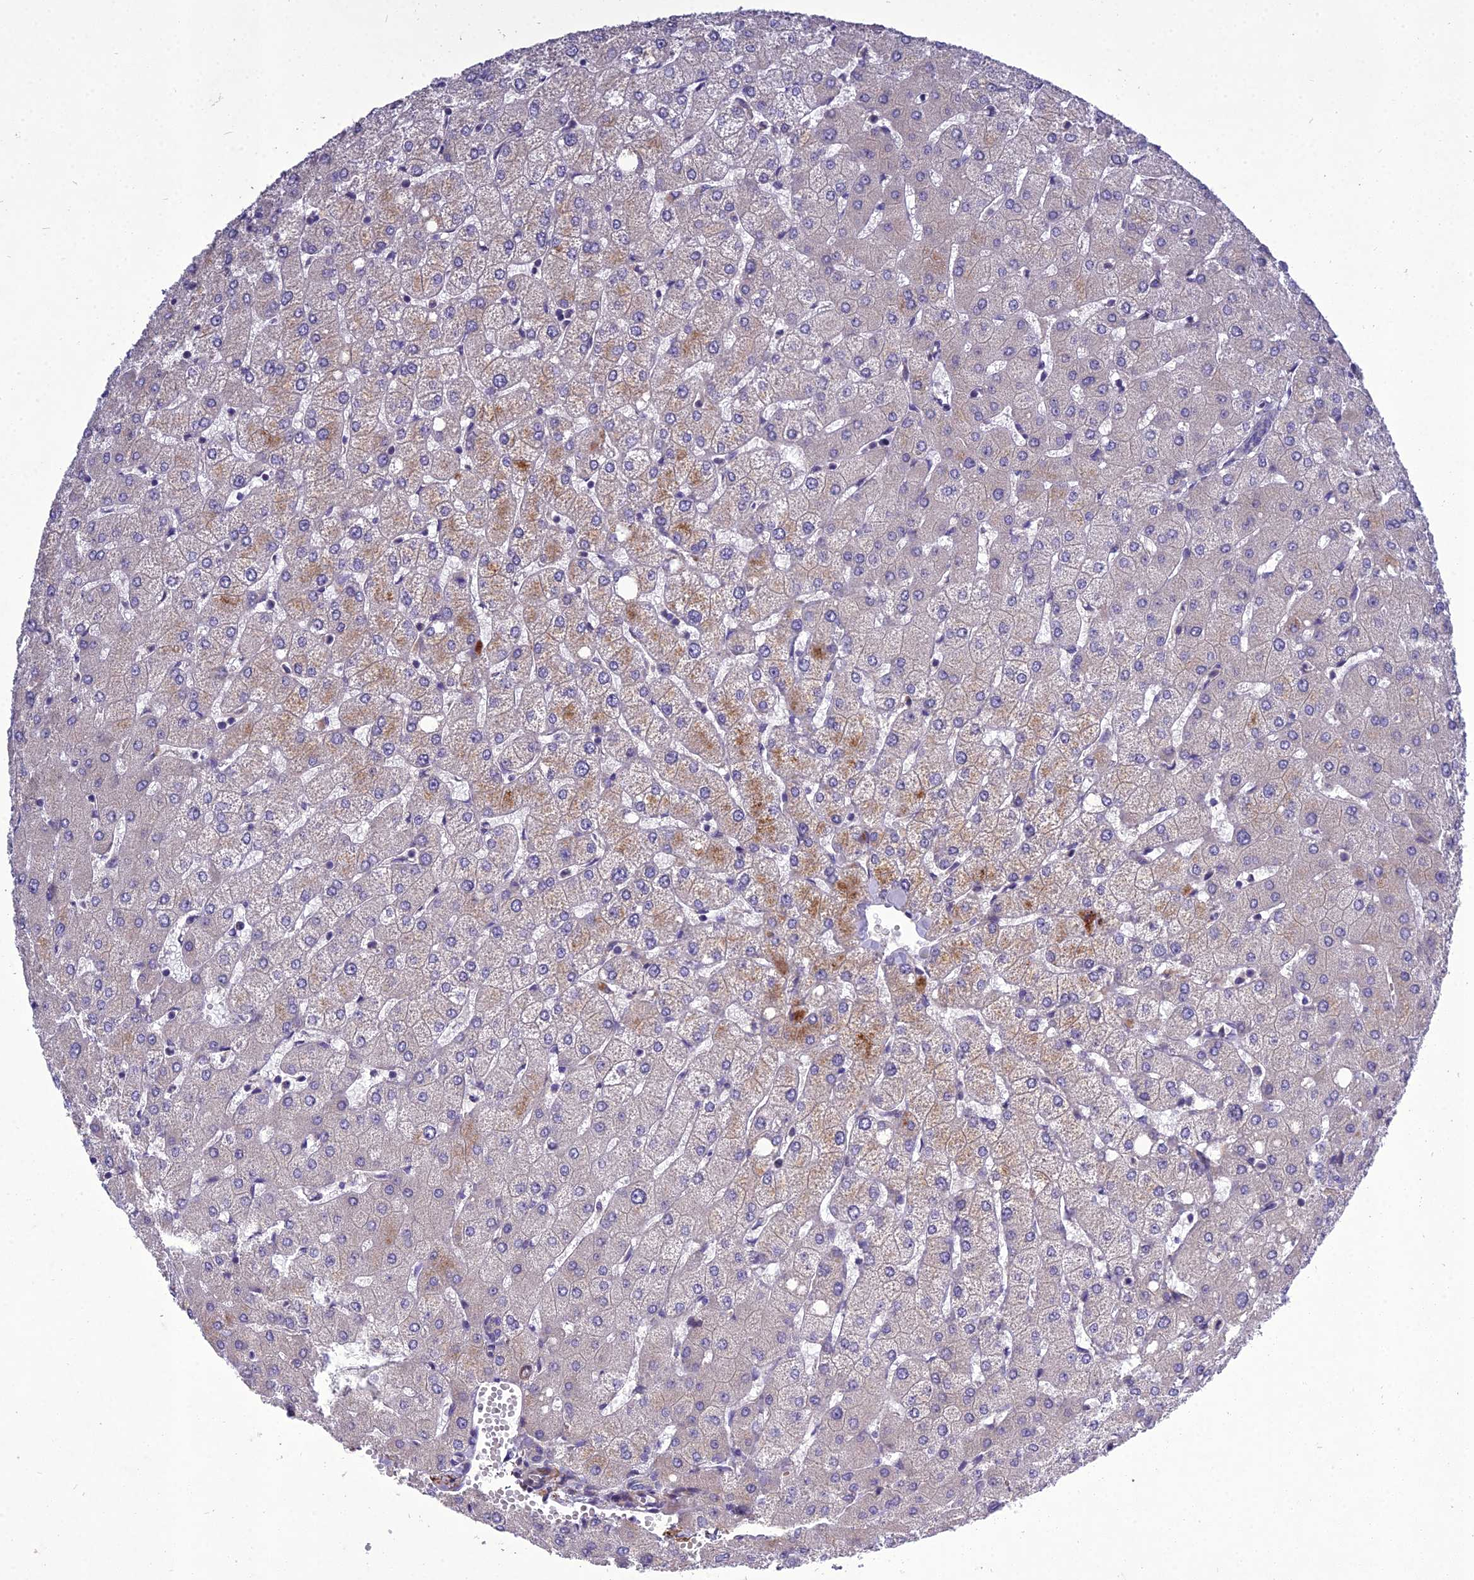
{"staining": {"intensity": "negative", "quantity": "none", "location": "none"}, "tissue": "liver", "cell_type": "Cholangiocytes", "image_type": "normal", "snomed": [{"axis": "morphology", "description": "Normal tissue, NOS"}, {"axis": "topography", "description": "Liver"}], "caption": "Cholangiocytes show no significant protein positivity in normal liver.", "gene": "ADIPOR2", "patient": {"sex": "female", "age": 54}}